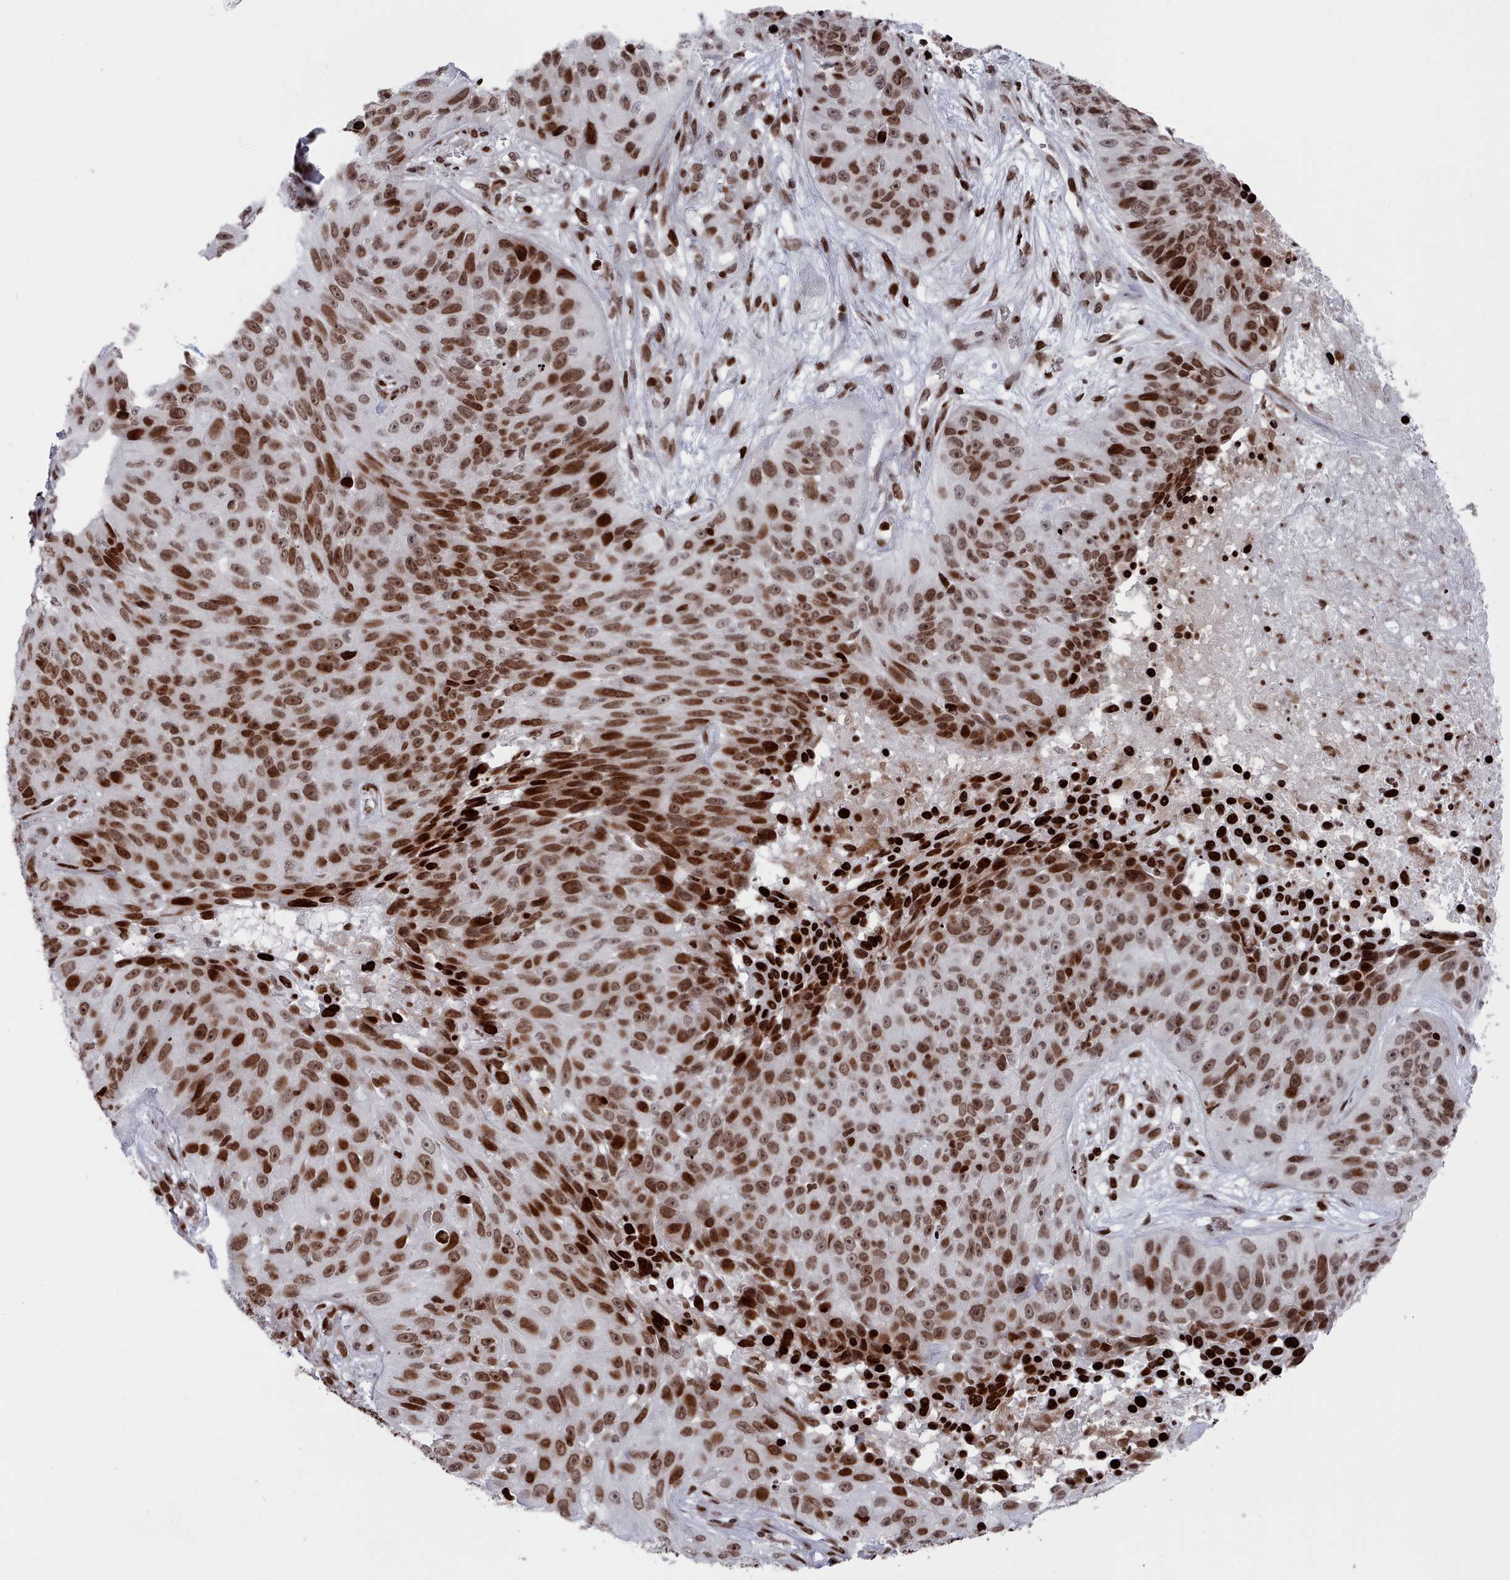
{"staining": {"intensity": "strong", "quantity": ">75%", "location": "nuclear"}, "tissue": "skin cancer", "cell_type": "Tumor cells", "image_type": "cancer", "snomed": [{"axis": "morphology", "description": "Squamous cell carcinoma, NOS"}, {"axis": "topography", "description": "Skin"}], "caption": "Protein staining of squamous cell carcinoma (skin) tissue shows strong nuclear positivity in about >75% of tumor cells. The staining was performed using DAB to visualize the protein expression in brown, while the nuclei were stained in blue with hematoxylin (Magnification: 20x).", "gene": "PCDHB12", "patient": {"sex": "female", "age": 87}}